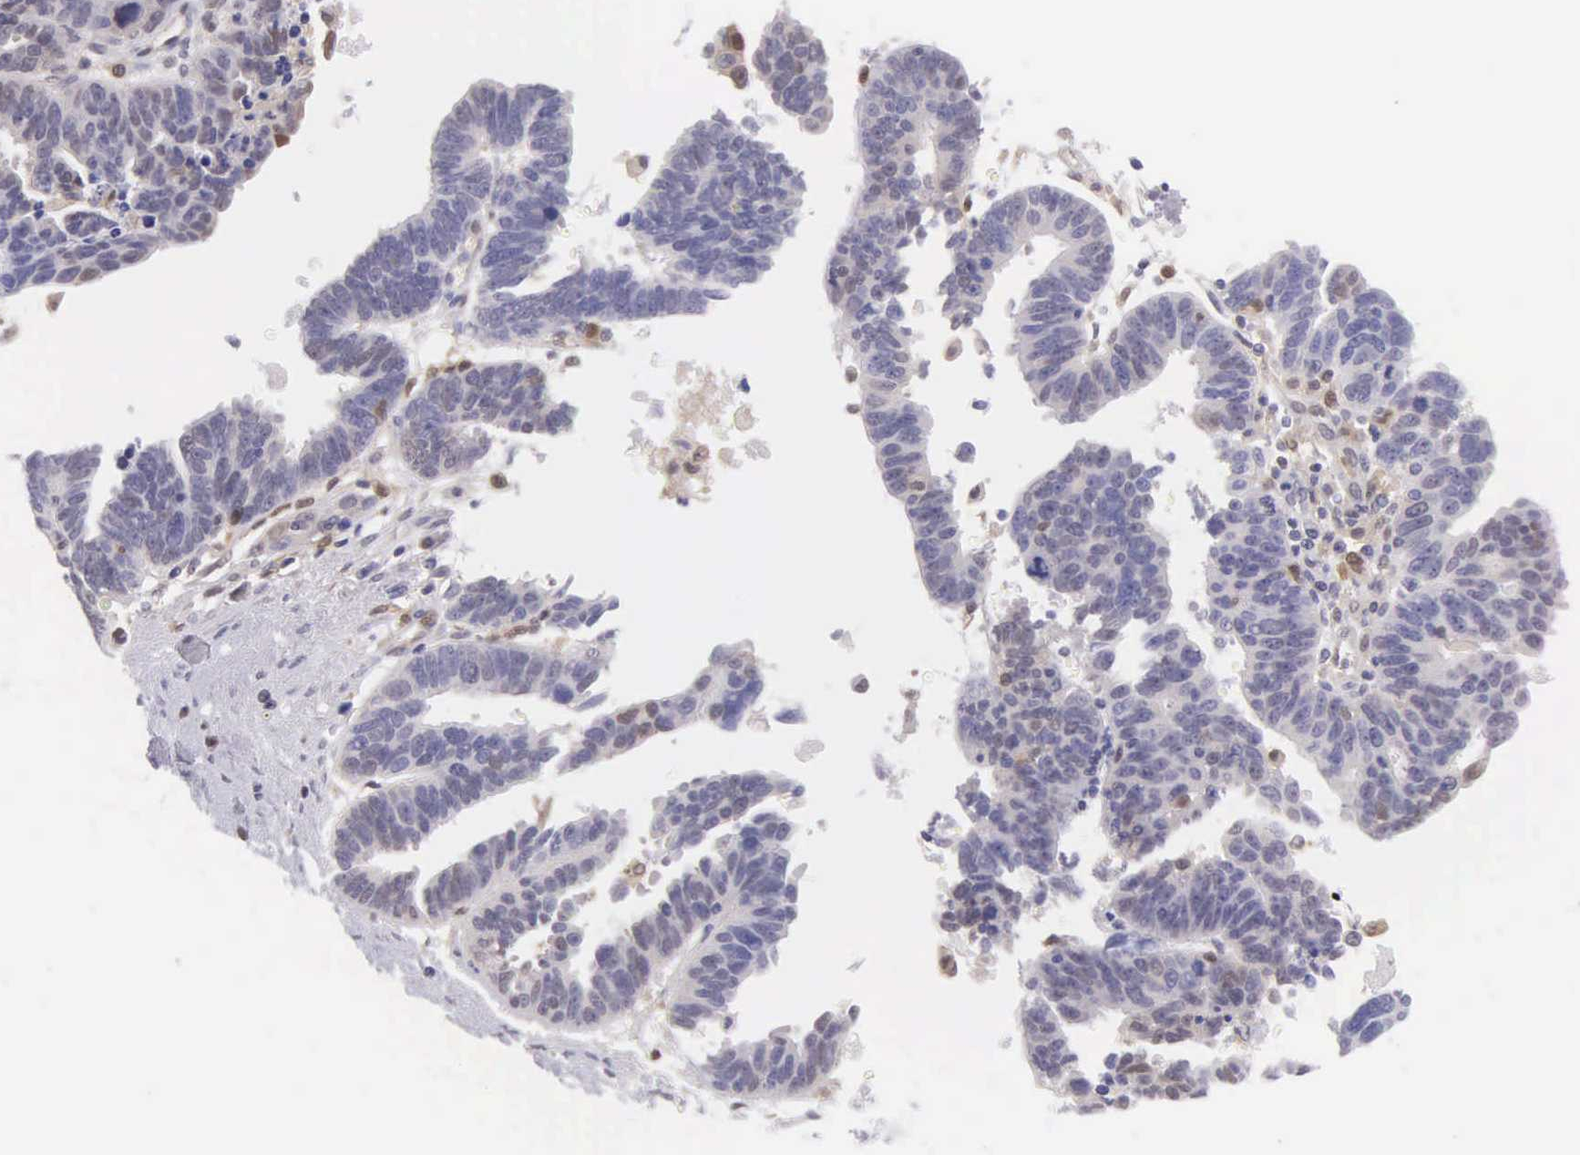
{"staining": {"intensity": "negative", "quantity": "none", "location": "none"}, "tissue": "ovarian cancer", "cell_type": "Tumor cells", "image_type": "cancer", "snomed": [{"axis": "morphology", "description": "Carcinoma, endometroid"}, {"axis": "morphology", "description": "Cystadenocarcinoma, serous, NOS"}, {"axis": "topography", "description": "Ovary"}], "caption": "There is no significant positivity in tumor cells of ovarian serous cystadenocarcinoma.", "gene": "BID", "patient": {"sex": "female", "age": 45}}